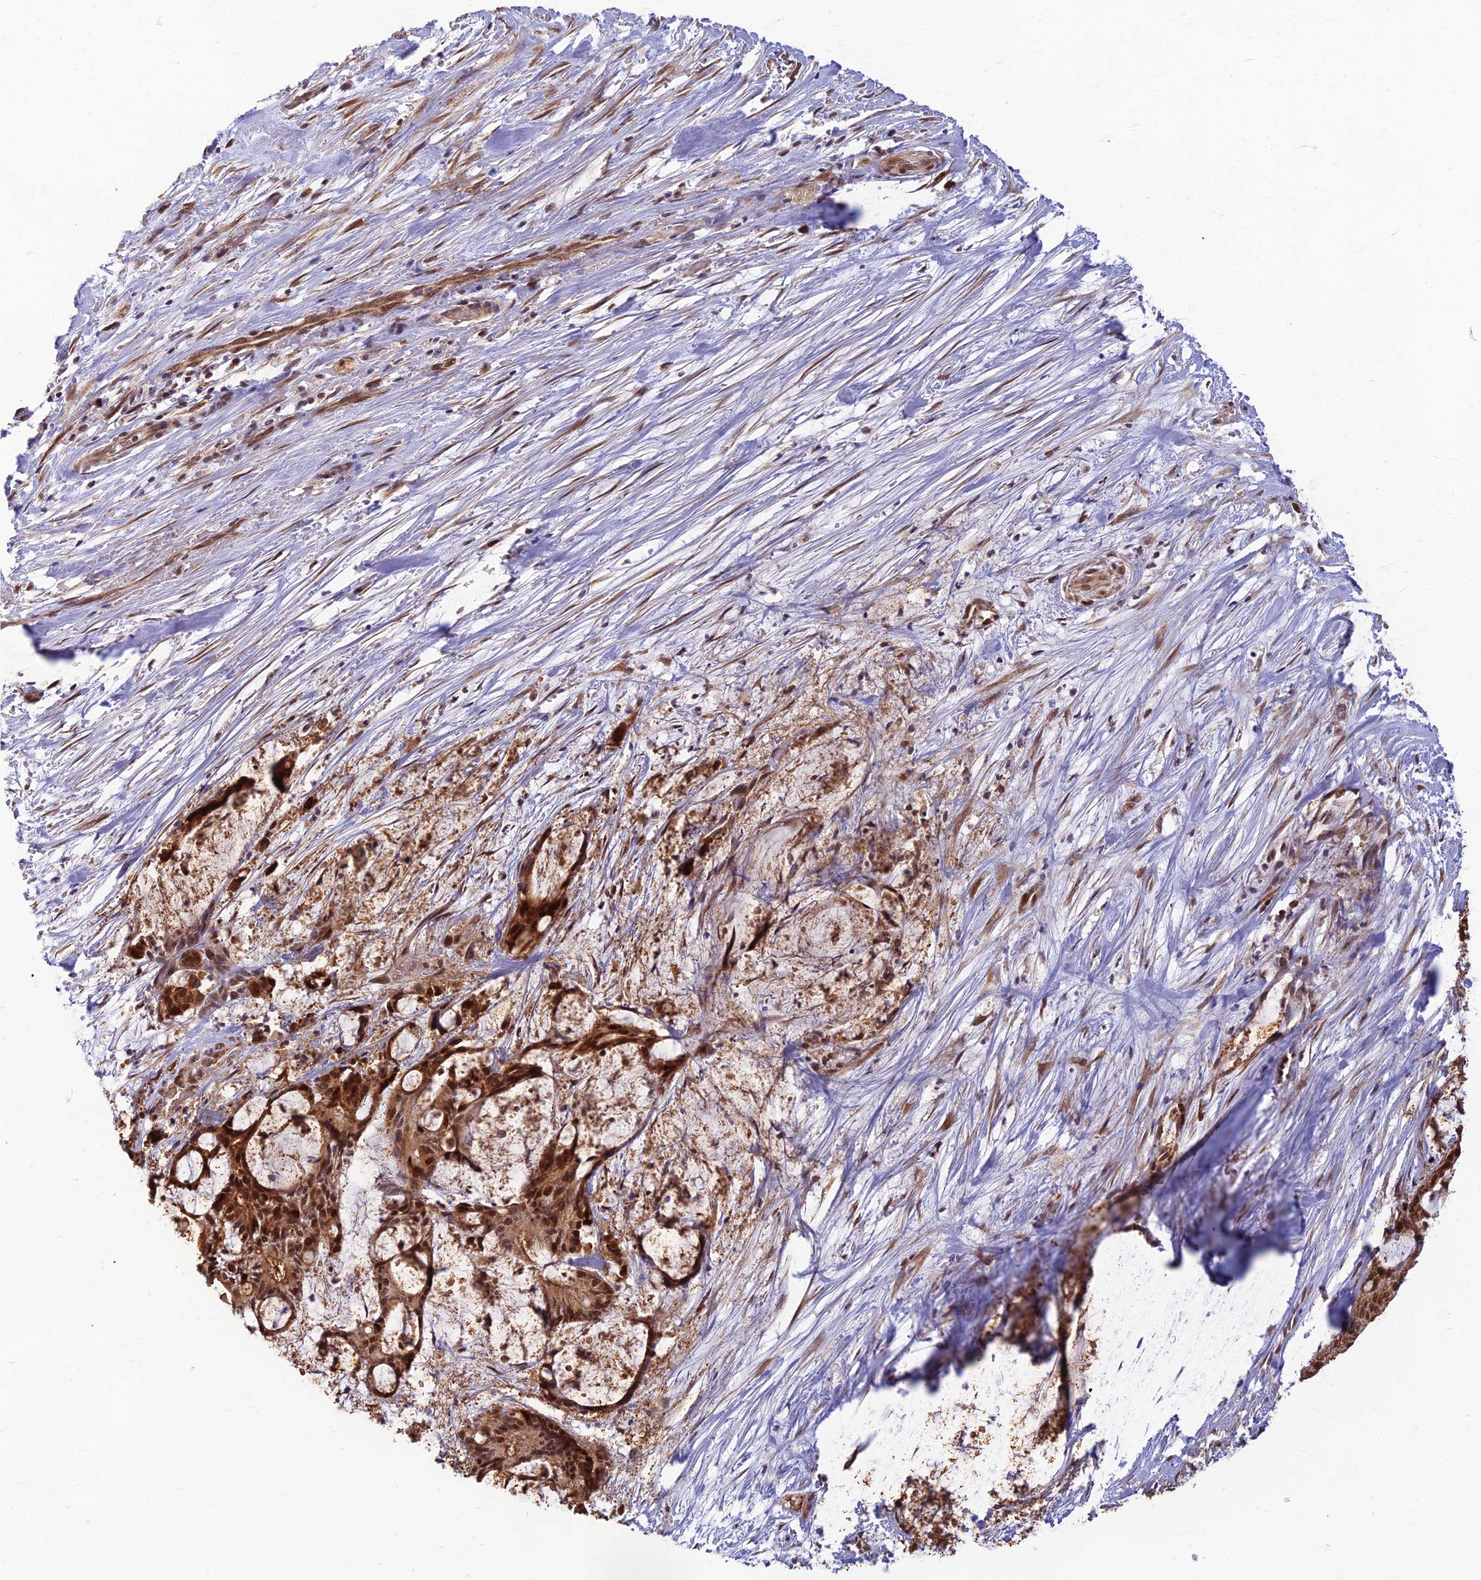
{"staining": {"intensity": "strong", "quantity": ">75%", "location": "cytoplasmic/membranous,nuclear"}, "tissue": "liver cancer", "cell_type": "Tumor cells", "image_type": "cancer", "snomed": [{"axis": "morphology", "description": "Normal tissue, NOS"}, {"axis": "morphology", "description": "Cholangiocarcinoma"}, {"axis": "topography", "description": "Liver"}, {"axis": "topography", "description": "Peripheral nerve tissue"}], "caption": "Strong cytoplasmic/membranous and nuclear protein positivity is identified in approximately >75% of tumor cells in liver cancer (cholangiocarcinoma). The protein of interest is shown in brown color, while the nuclei are stained blue.", "gene": "EARS2", "patient": {"sex": "female", "age": 73}}